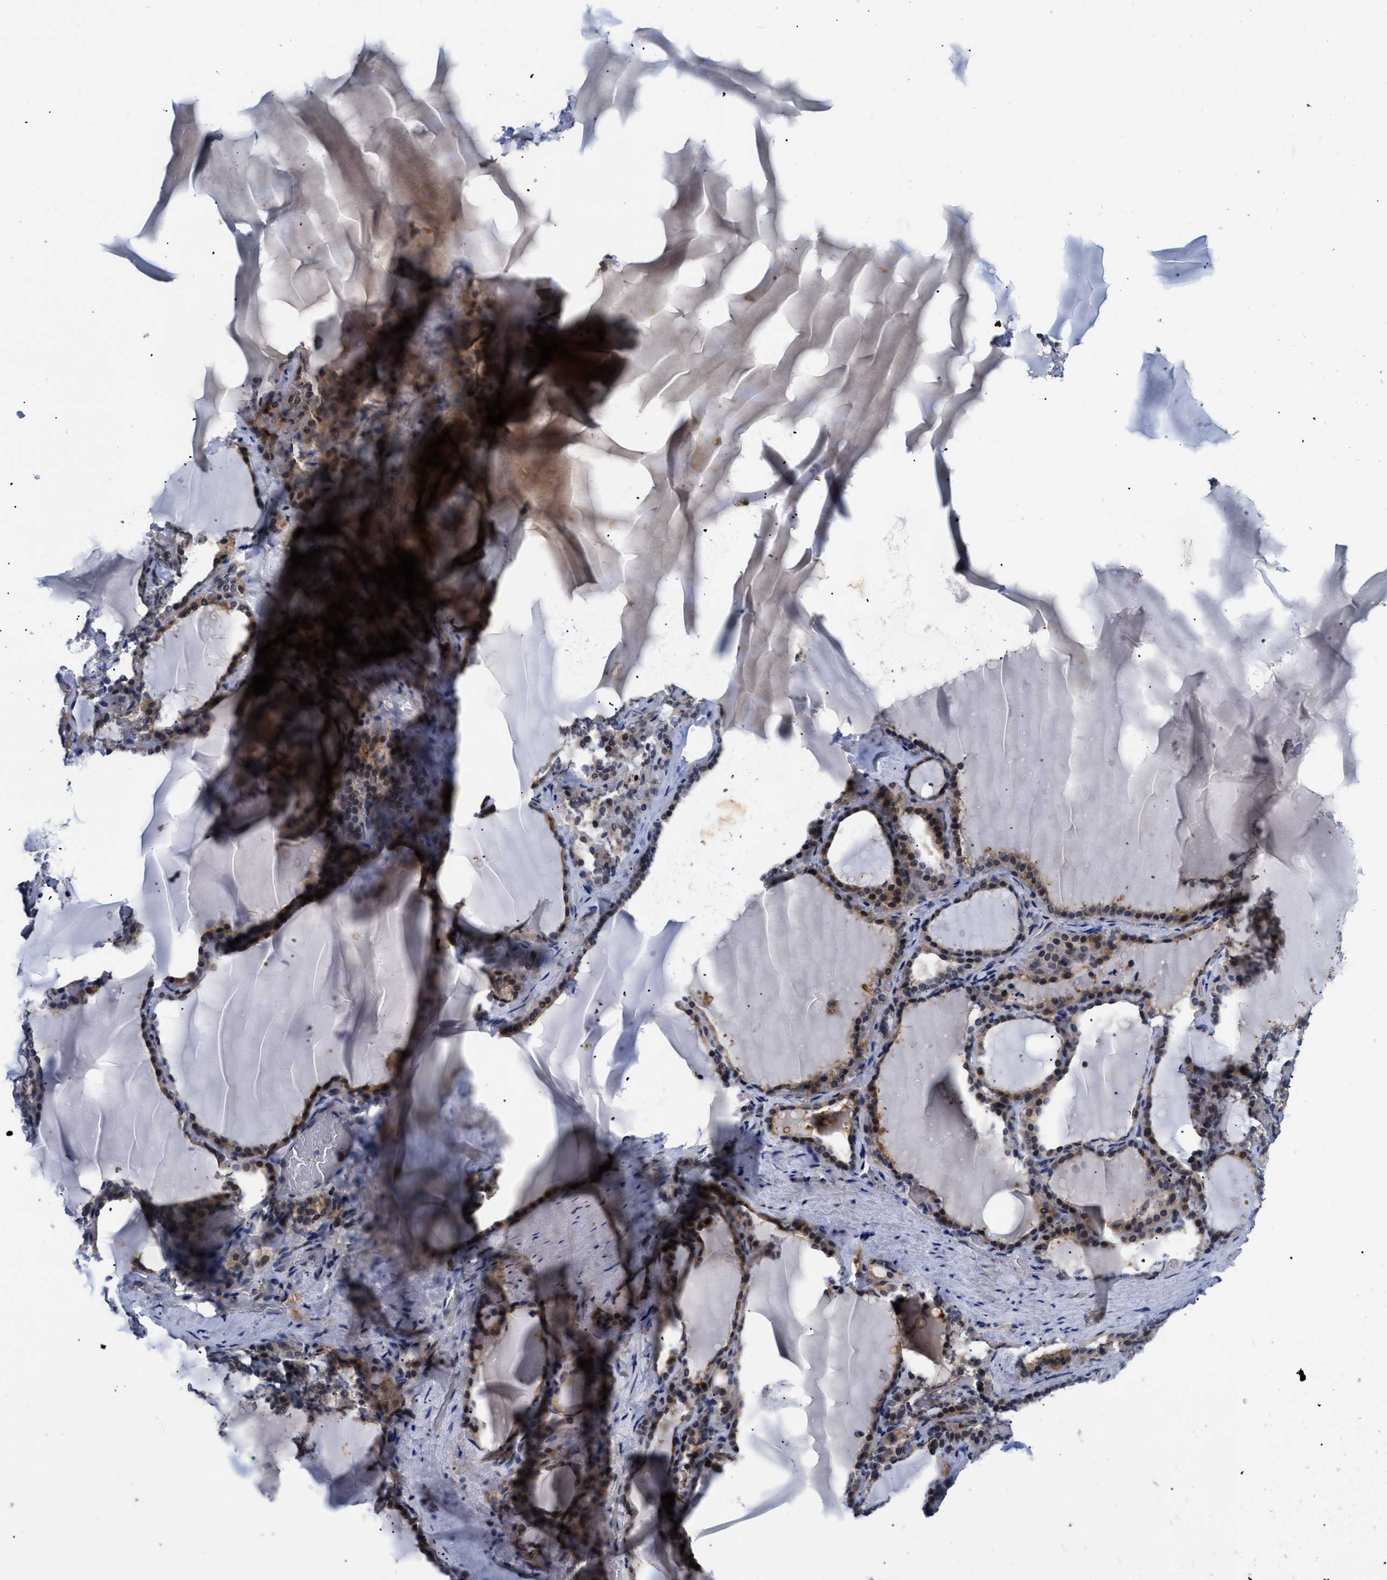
{"staining": {"intensity": "moderate", "quantity": "25%-75%", "location": "cytoplasmic/membranous,nuclear"}, "tissue": "thyroid gland", "cell_type": "Glandular cells", "image_type": "normal", "snomed": [{"axis": "morphology", "description": "Normal tissue, NOS"}, {"axis": "topography", "description": "Thyroid gland"}], "caption": "Immunohistochemistry of unremarkable human thyroid gland exhibits medium levels of moderate cytoplasmic/membranous,nuclear positivity in about 25%-75% of glandular cells. The protein of interest is shown in brown color, while the nuclei are stained blue.", "gene": "SLC29A2", "patient": {"sex": "female", "age": 28}}